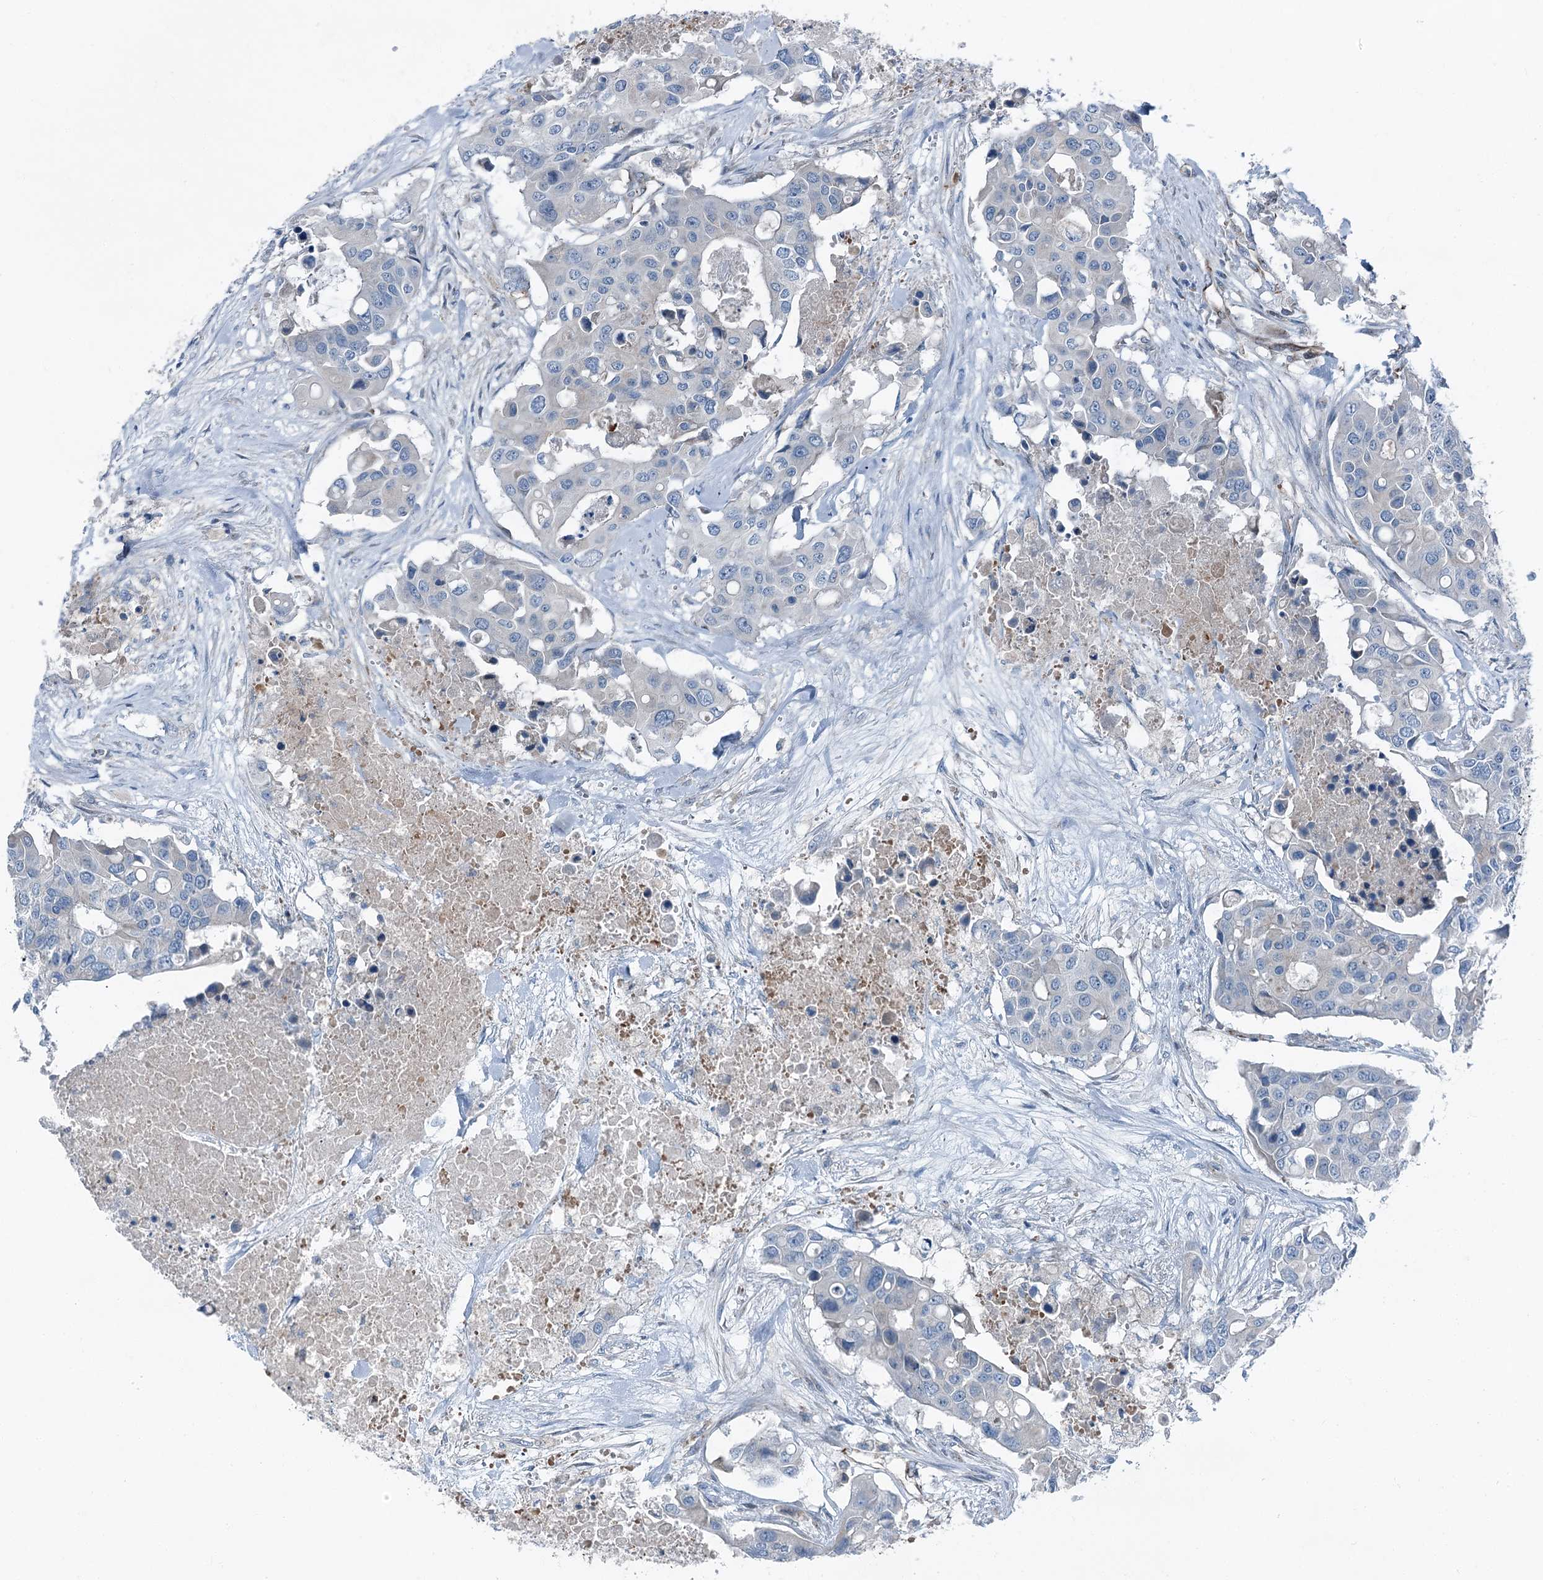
{"staining": {"intensity": "negative", "quantity": "none", "location": "none"}, "tissue": "colorectal cancer", "cell_type": "Tumor cells", "image_type": "cancer", "snomed": [{"axis": "morphology", "description": "Adenocarcinoma, NOS"}, {"axis": "topography", "description": "Colon"}], "caption": "Tumor cells are negative for protein expression in human adenocarcinoma (colorectal).", "gene": "AXL", "patient": {"sex": "male", "age": 77}}